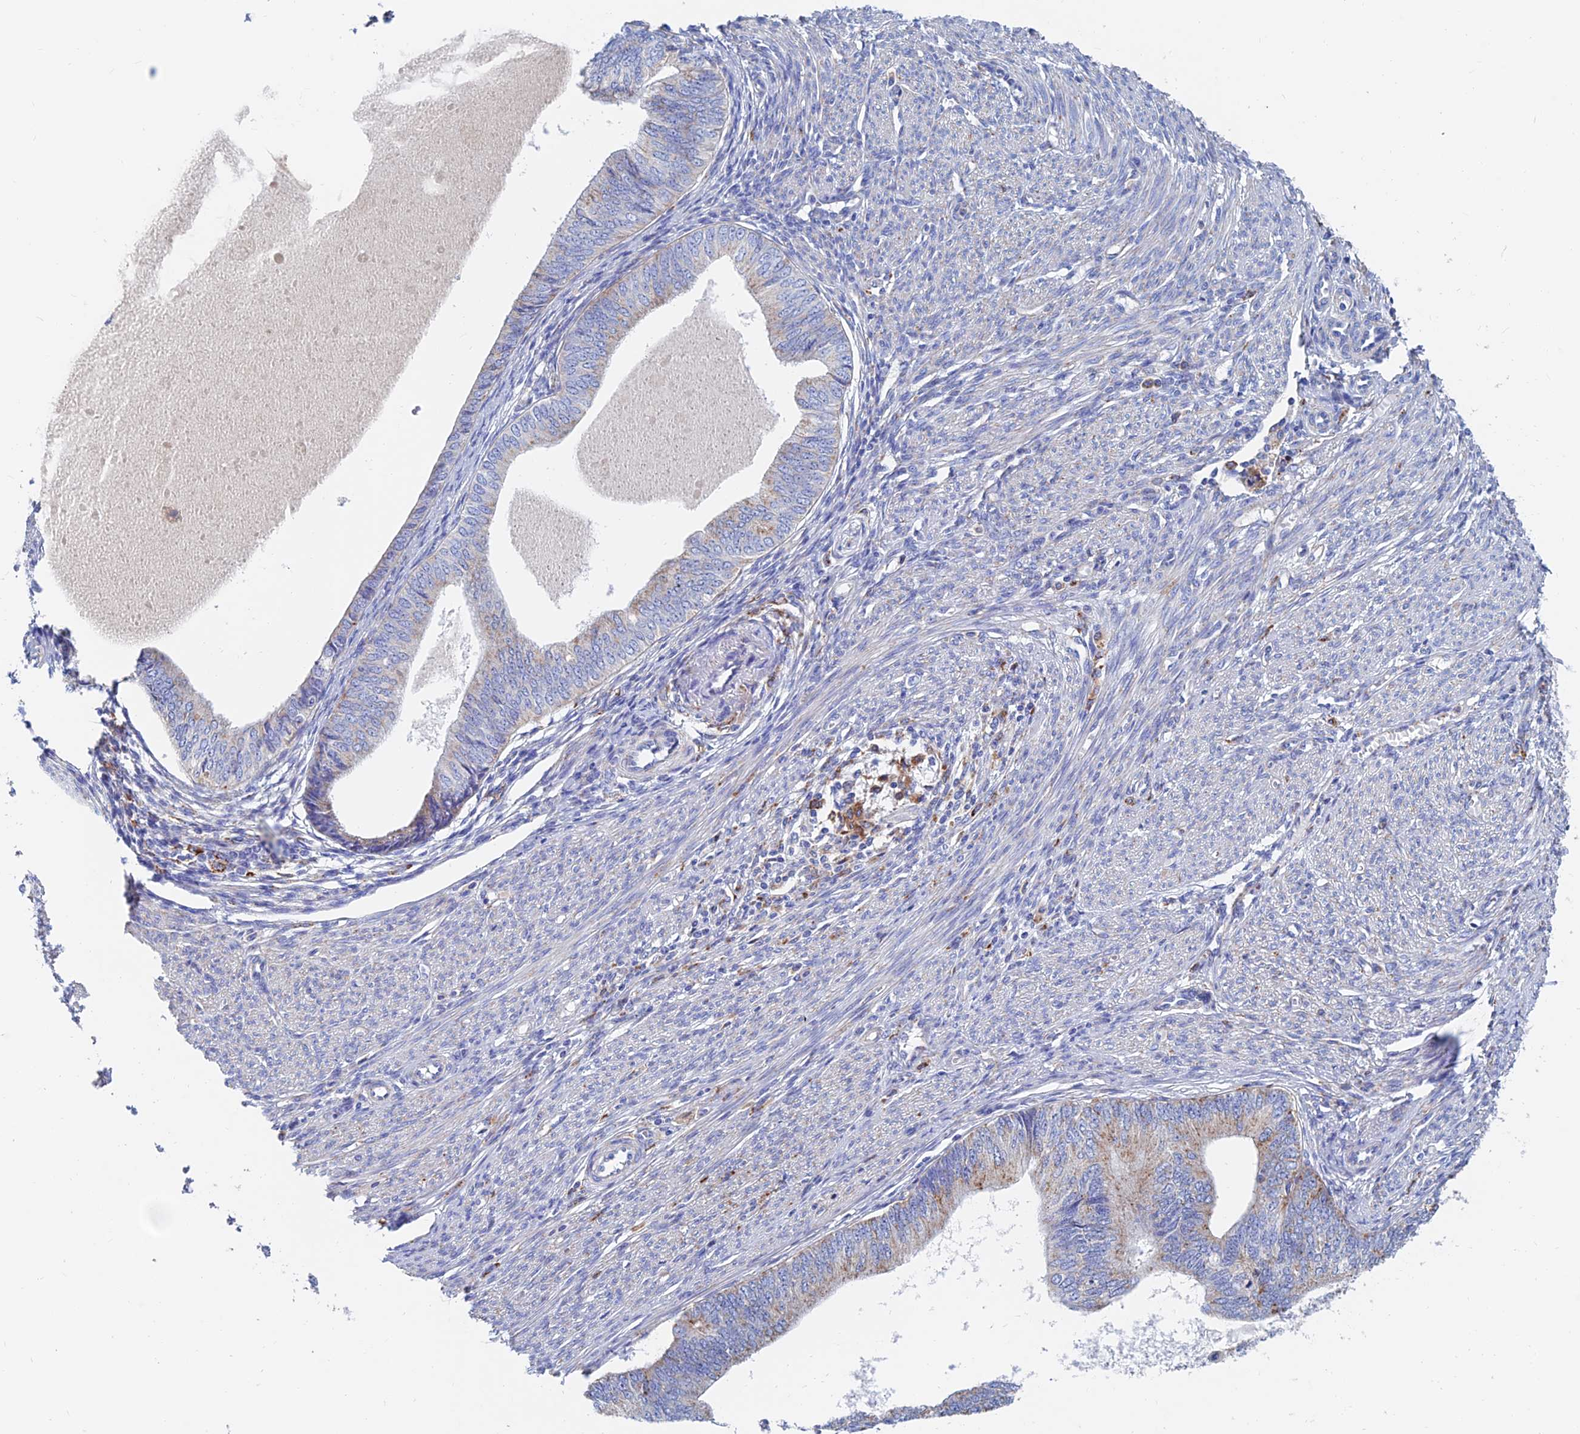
{"staining": {"intensity": "moderate", "quantity": "<25%", "location": "cytoplasmic/membranous"}, "tissue": "endometrial cancer", "cell_type": "Tumor cells", "image_type": "cancer", "snomed": [{"axis": "morphology", "description": "Adenocarcinoma, NOS"}, {"axis": "topography", "description": "Endometrium"}], "caption": "A photomicrograph of human adenocarcinoma (endometrial) stained for a protein shows moderate cytoplasmic/membranous brown staining in tumor cells. The staining was performed using DAB to visualize the protein expression in brown, while the nuclei were stained in blue with hematoxylin (Magnification: 20x).", "gene": "SPNS1", "patient": {"sex": "female", "age": 68}}